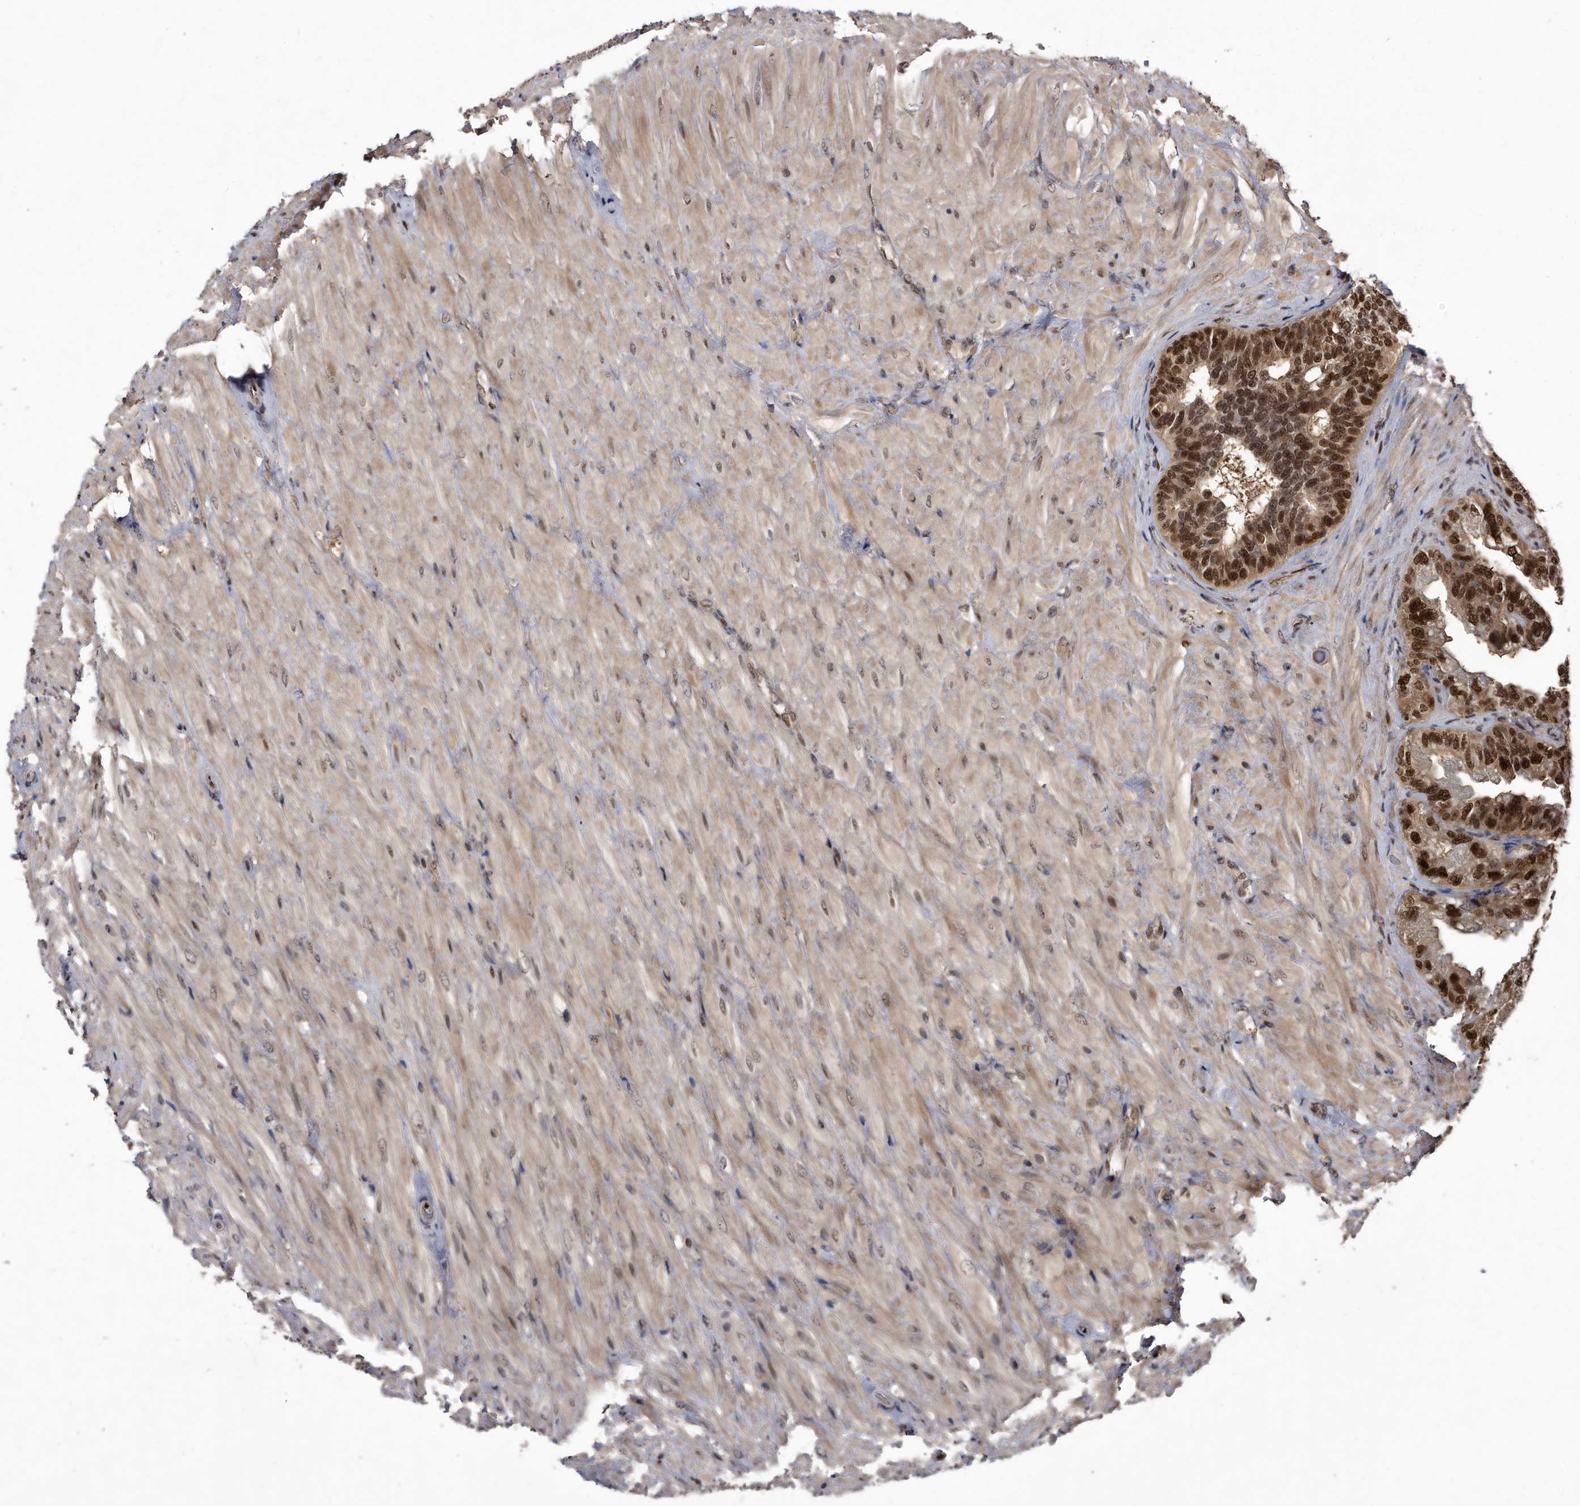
{"staining": {"intensity": "strong", "quantity": ">75%", "location": "nuclear"}, "tissue": "seminal vesicle", "cell_type": "Glandular cells", "image_type": "normal", "snomed": [{"axis": "morphology", "description": "Normal tissue, NOS"}, {"axis": "topography", "description": "Seminal veicle"}, {"axis": "topography", "description": "Peripheral nerve tissue"}], "caption": "The photomicrograph exhibits staining of unremarkable seminal vesicle, revealing strong nuclear protein staining (brown color) within glandular cells.", "gene": "RAD23B", "patient": {"sex": "male", "age": 63}}